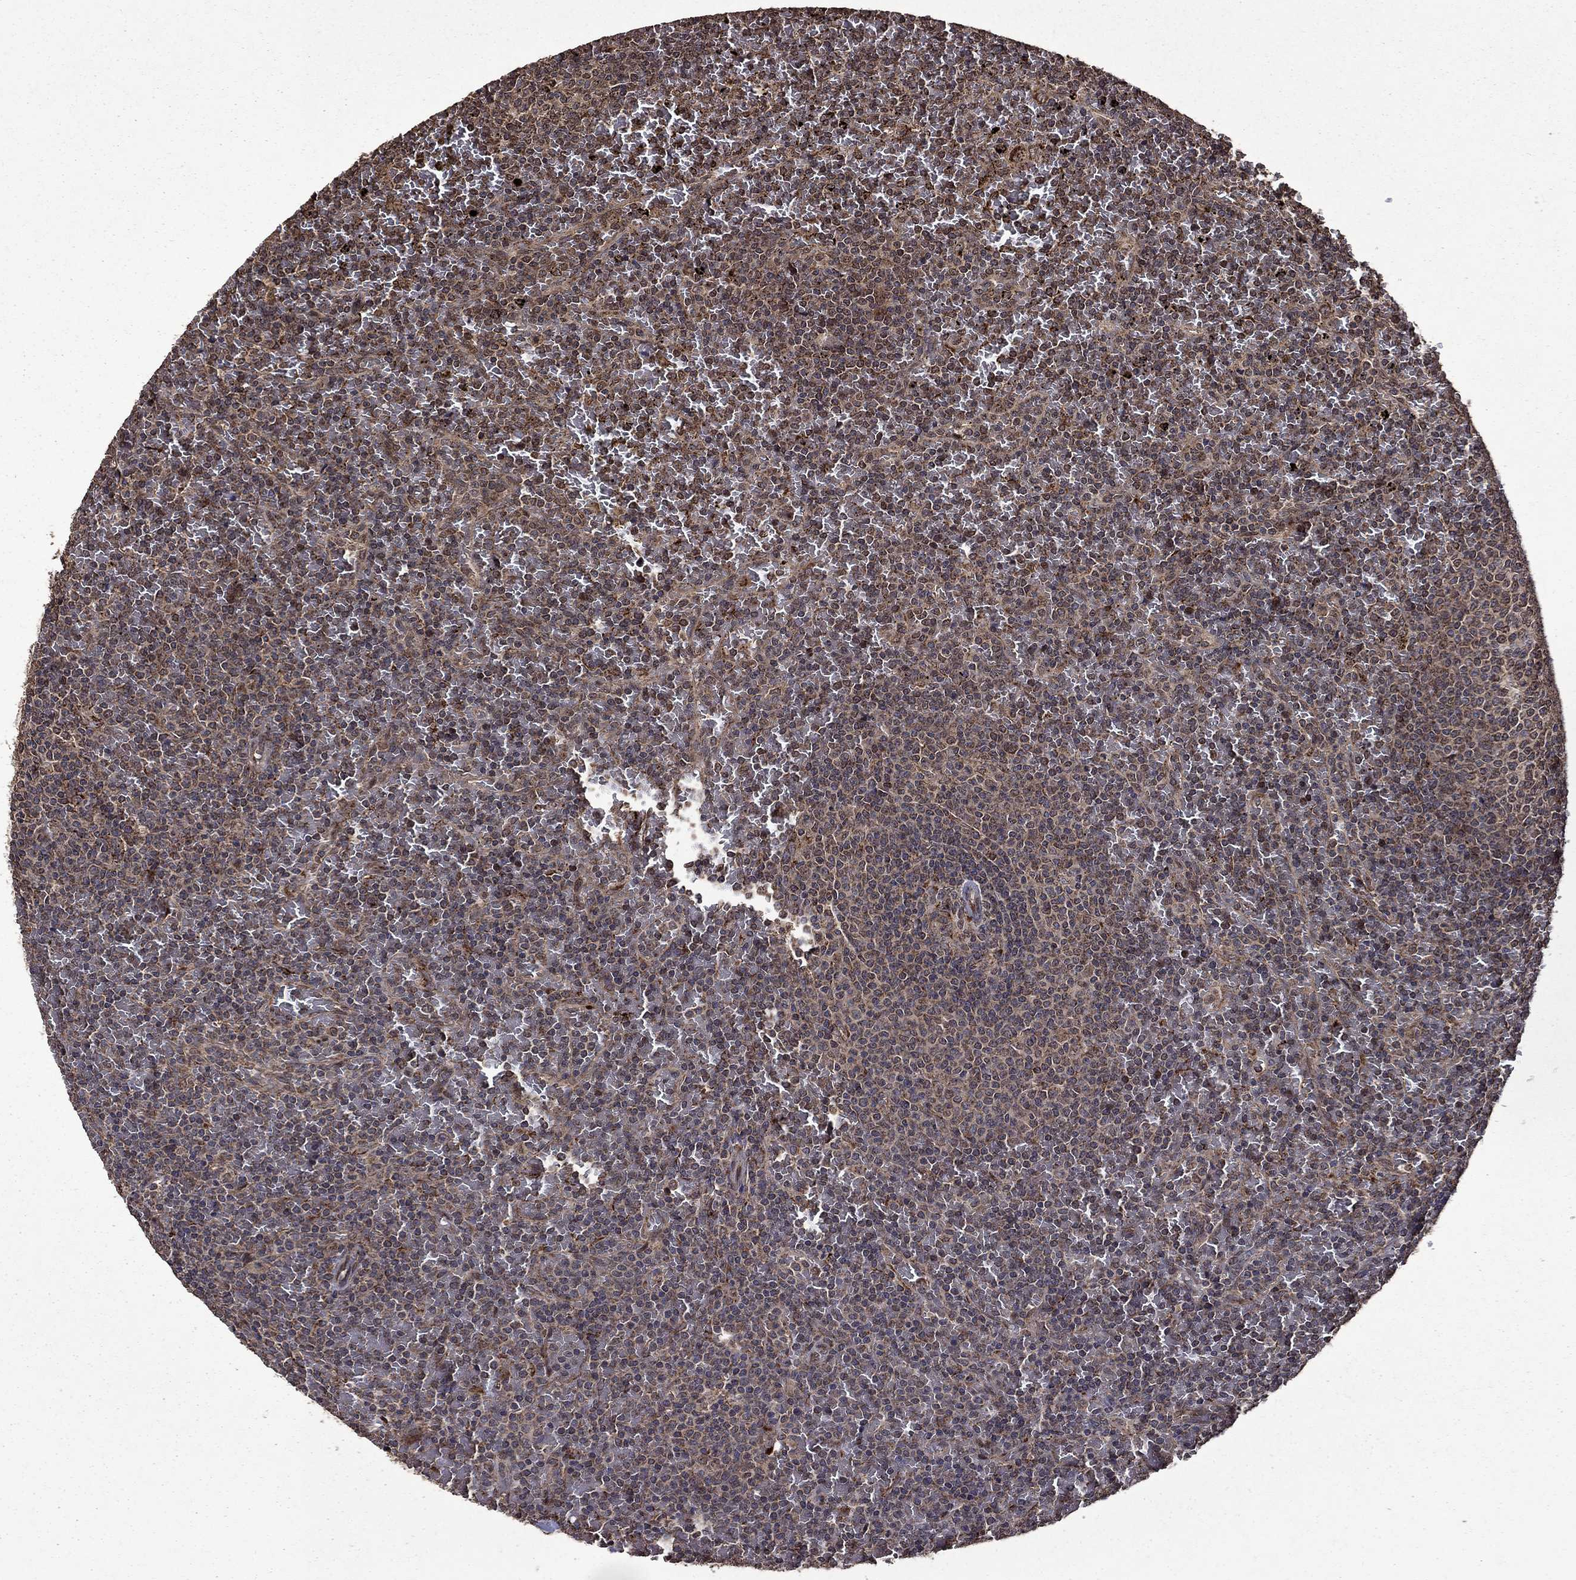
{"staining": {"intensity": "moderate", "quantity": "<25%", "location": "cytoplasmic/membranous,nuclear"}, "tissue": "lymphoma", "cell_type": "Tumor cells", "image_type": "cancer", "snomed": [{"axis": "morphology", "description": "Malignant lymphoma, non-Hodgkin's type, Low grade"}, {"axis": "topography", "description": "Spleen"}], "caption": "Tumor cells show low levels of moderate cytoplasmic/membranous and nuclear positivity in about <25% of cells in low-grade malignant lymphoma, non-Hodgkin's type.", "gene": "ITM2B", "patient": {"sex": "female", "age": 77}}